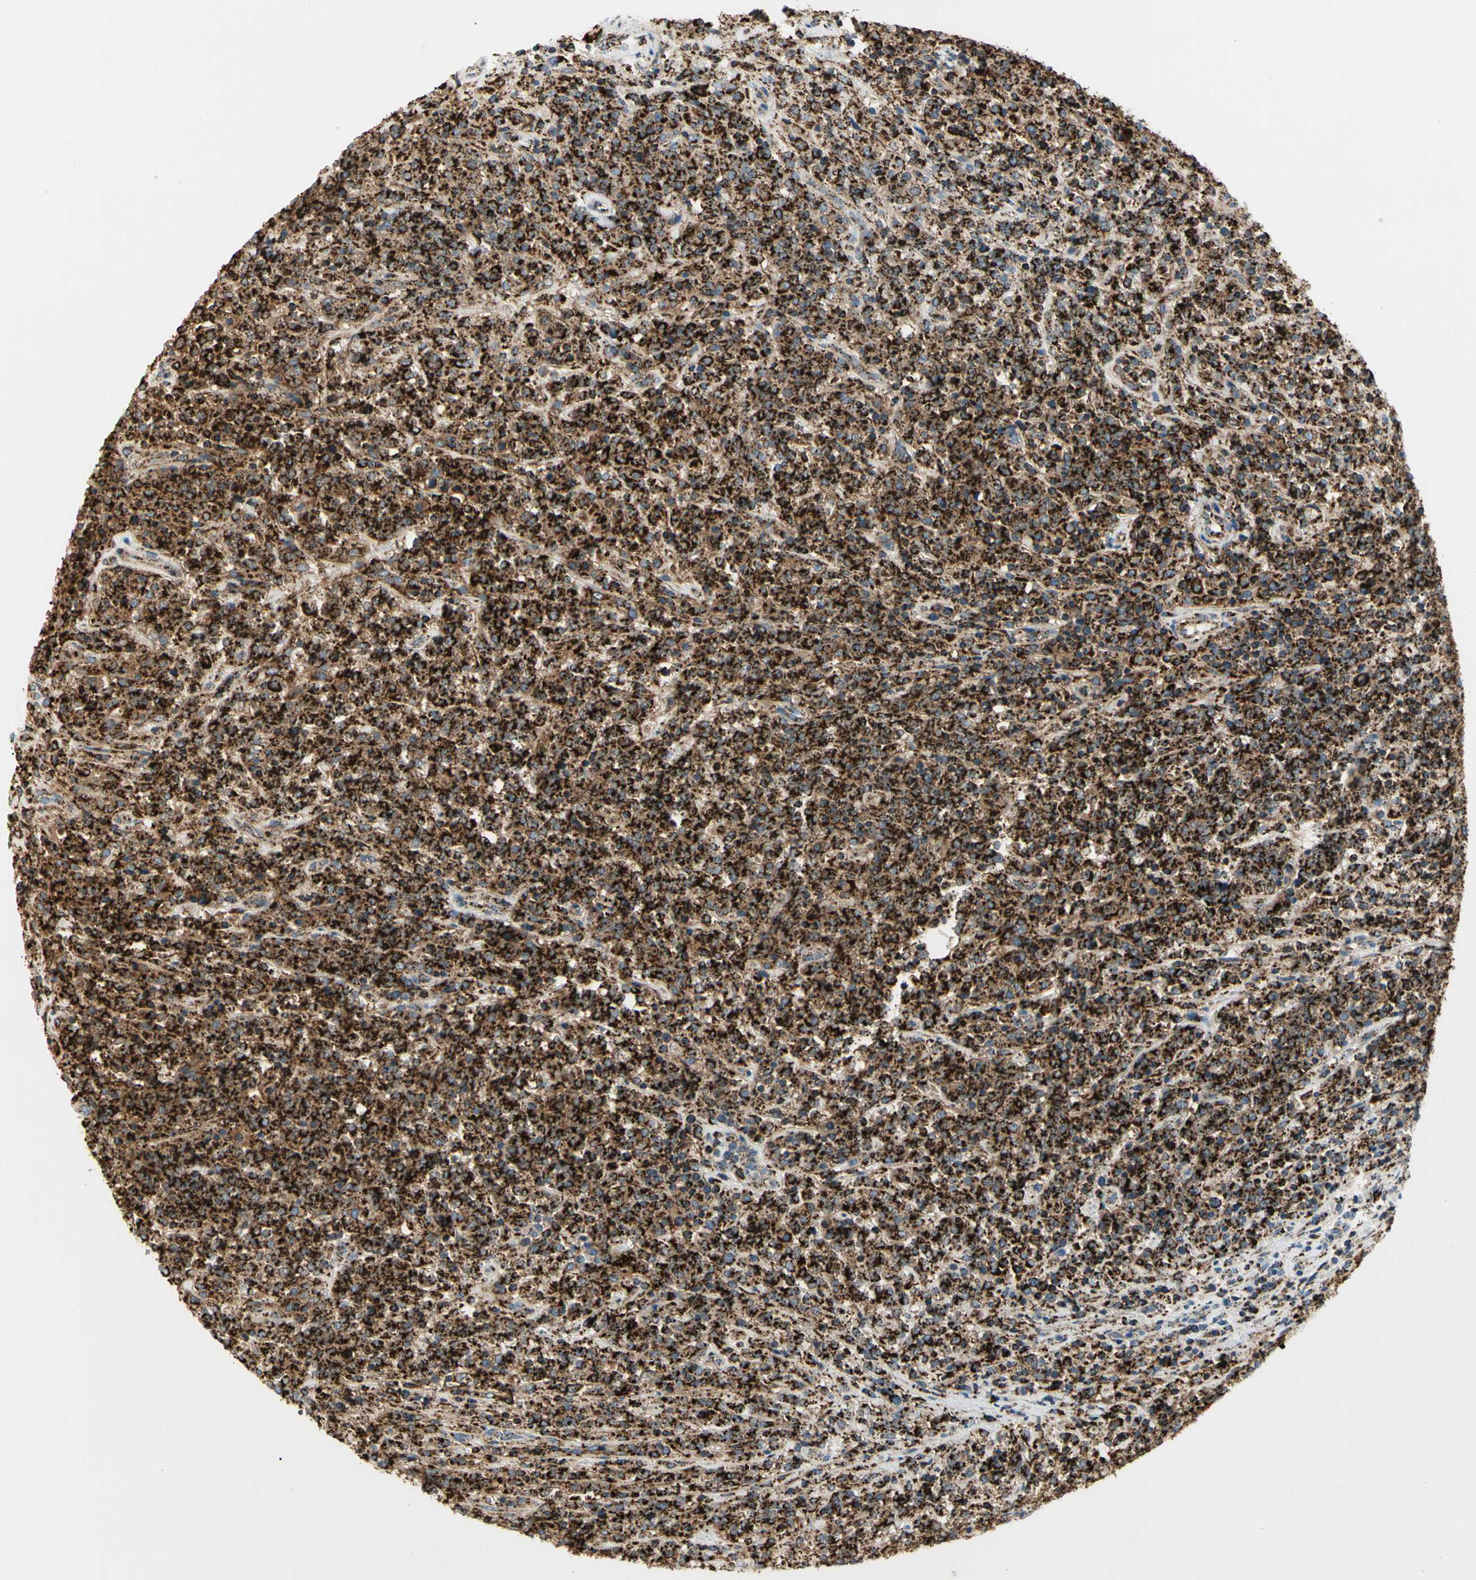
{"staining": {"intensity": "strong", "quantity": ">75%", "location": "cytoplasmic/membranous"}, "tissue": "lymphoma", "cell_type": "Tumor cells", "image_type": "cancer", "snomed": [{"axis": "morphology", "description": "Malignant lymphoma, non-Hodgkin's type, High grade"}, {"axis": "topography", "description": "Soft tissue"}], "caption": "A brown stain highlights strong cytoplasmic/membranous staining of a protein in human malignant lymphoma, non-Hodgkin's type (high-grade) tumor cells.", "gene": "ME2", "patient": {"sex": "male", "age": 18}}